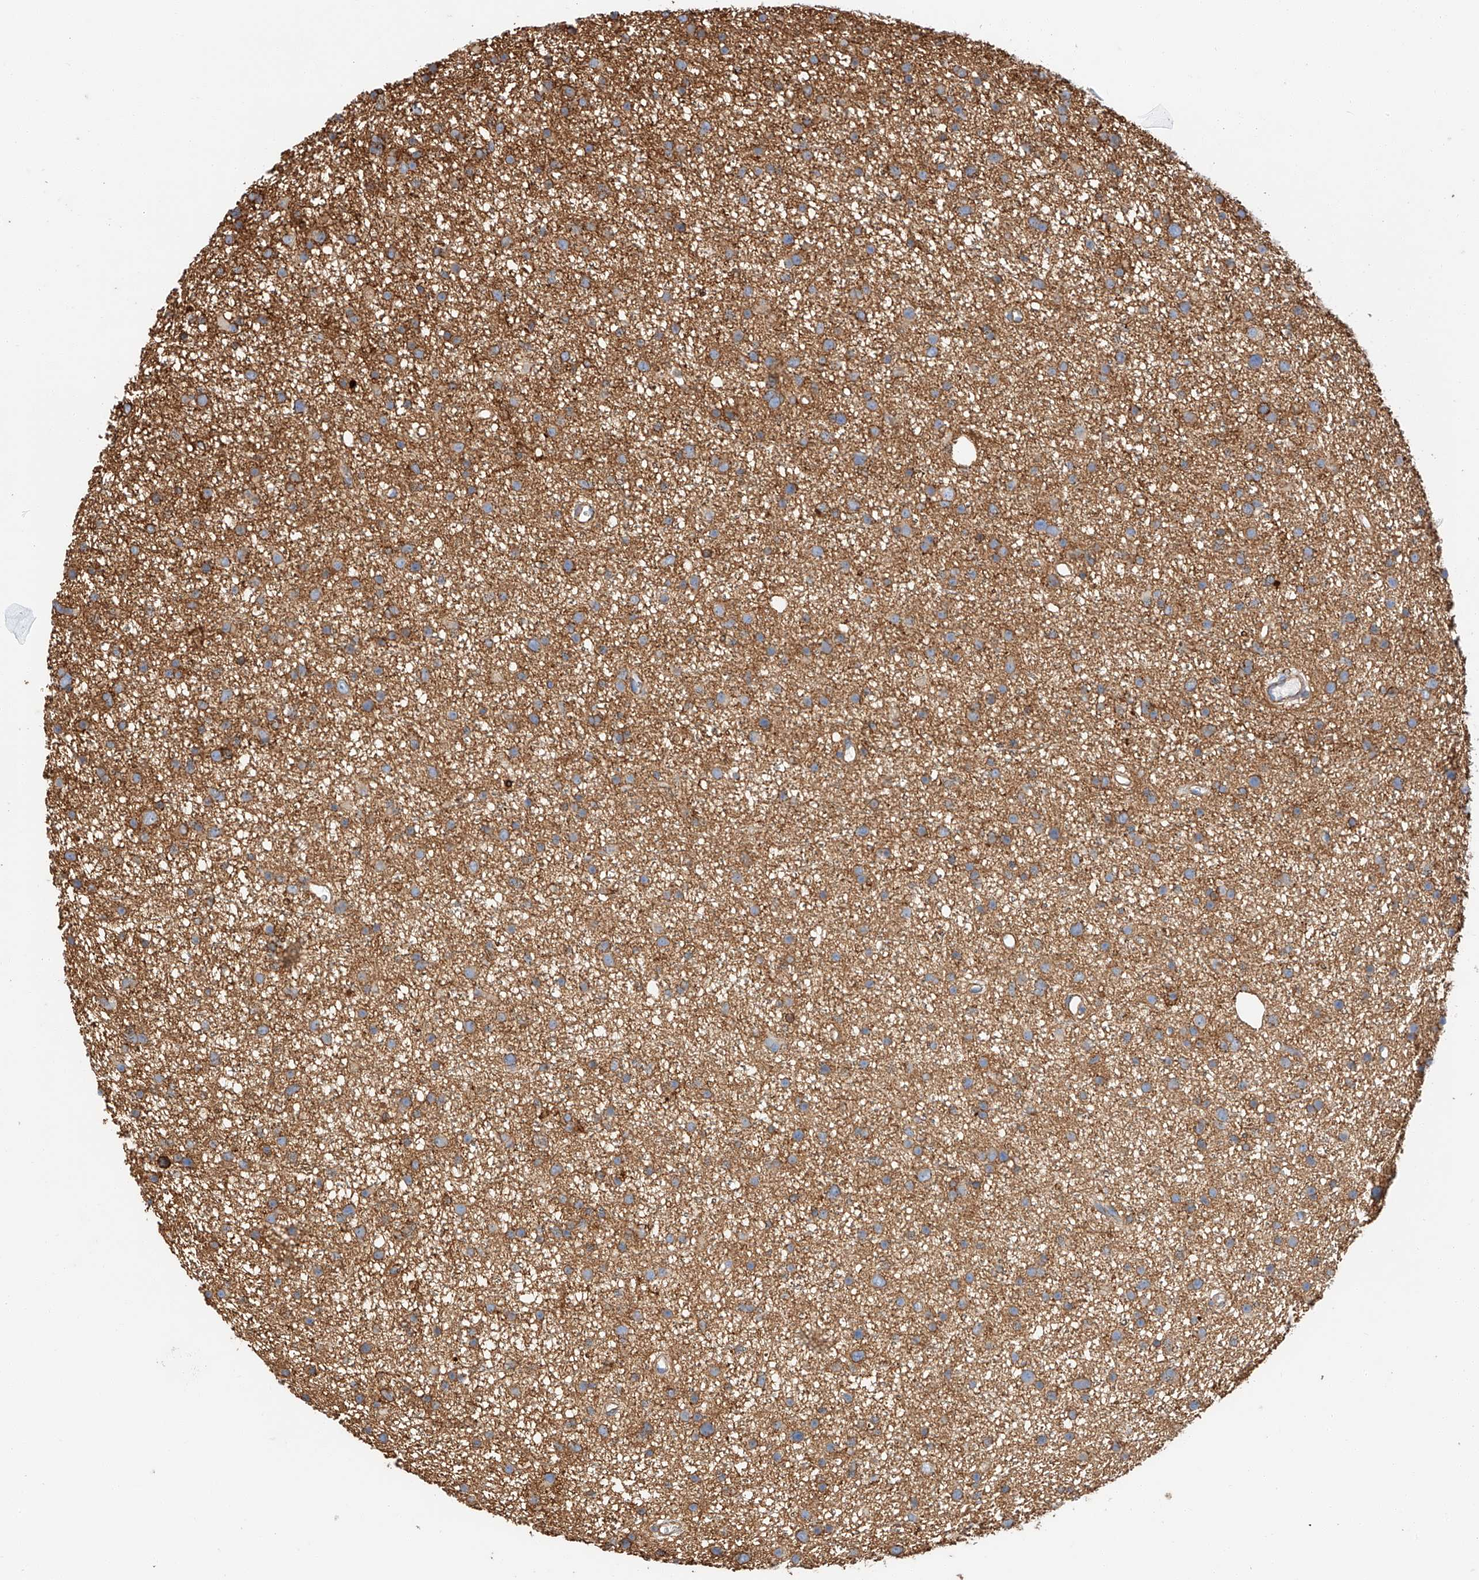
{"staining": {"intensity": "moderate", "quantity": ">75%", "location": "cytoplasmic/membranous"}, "tissue": "glioma", "cell_type": "Tumor cells", "image_type": "cancer", "snomed": [{"axis": "morphology", "description": "Glioma, malignant, Low grade"}, {"axis": "topography", "description": "Cerebral cortex"}], "caption": "The photomicrograph shows a brown stain indicating the presence of a protein in the cytoplasmic/membranous of tumor cells in malignant glioma (low-grade).", "gene": "HAUS4", "patient": {"sex": "female", "age": 39}}